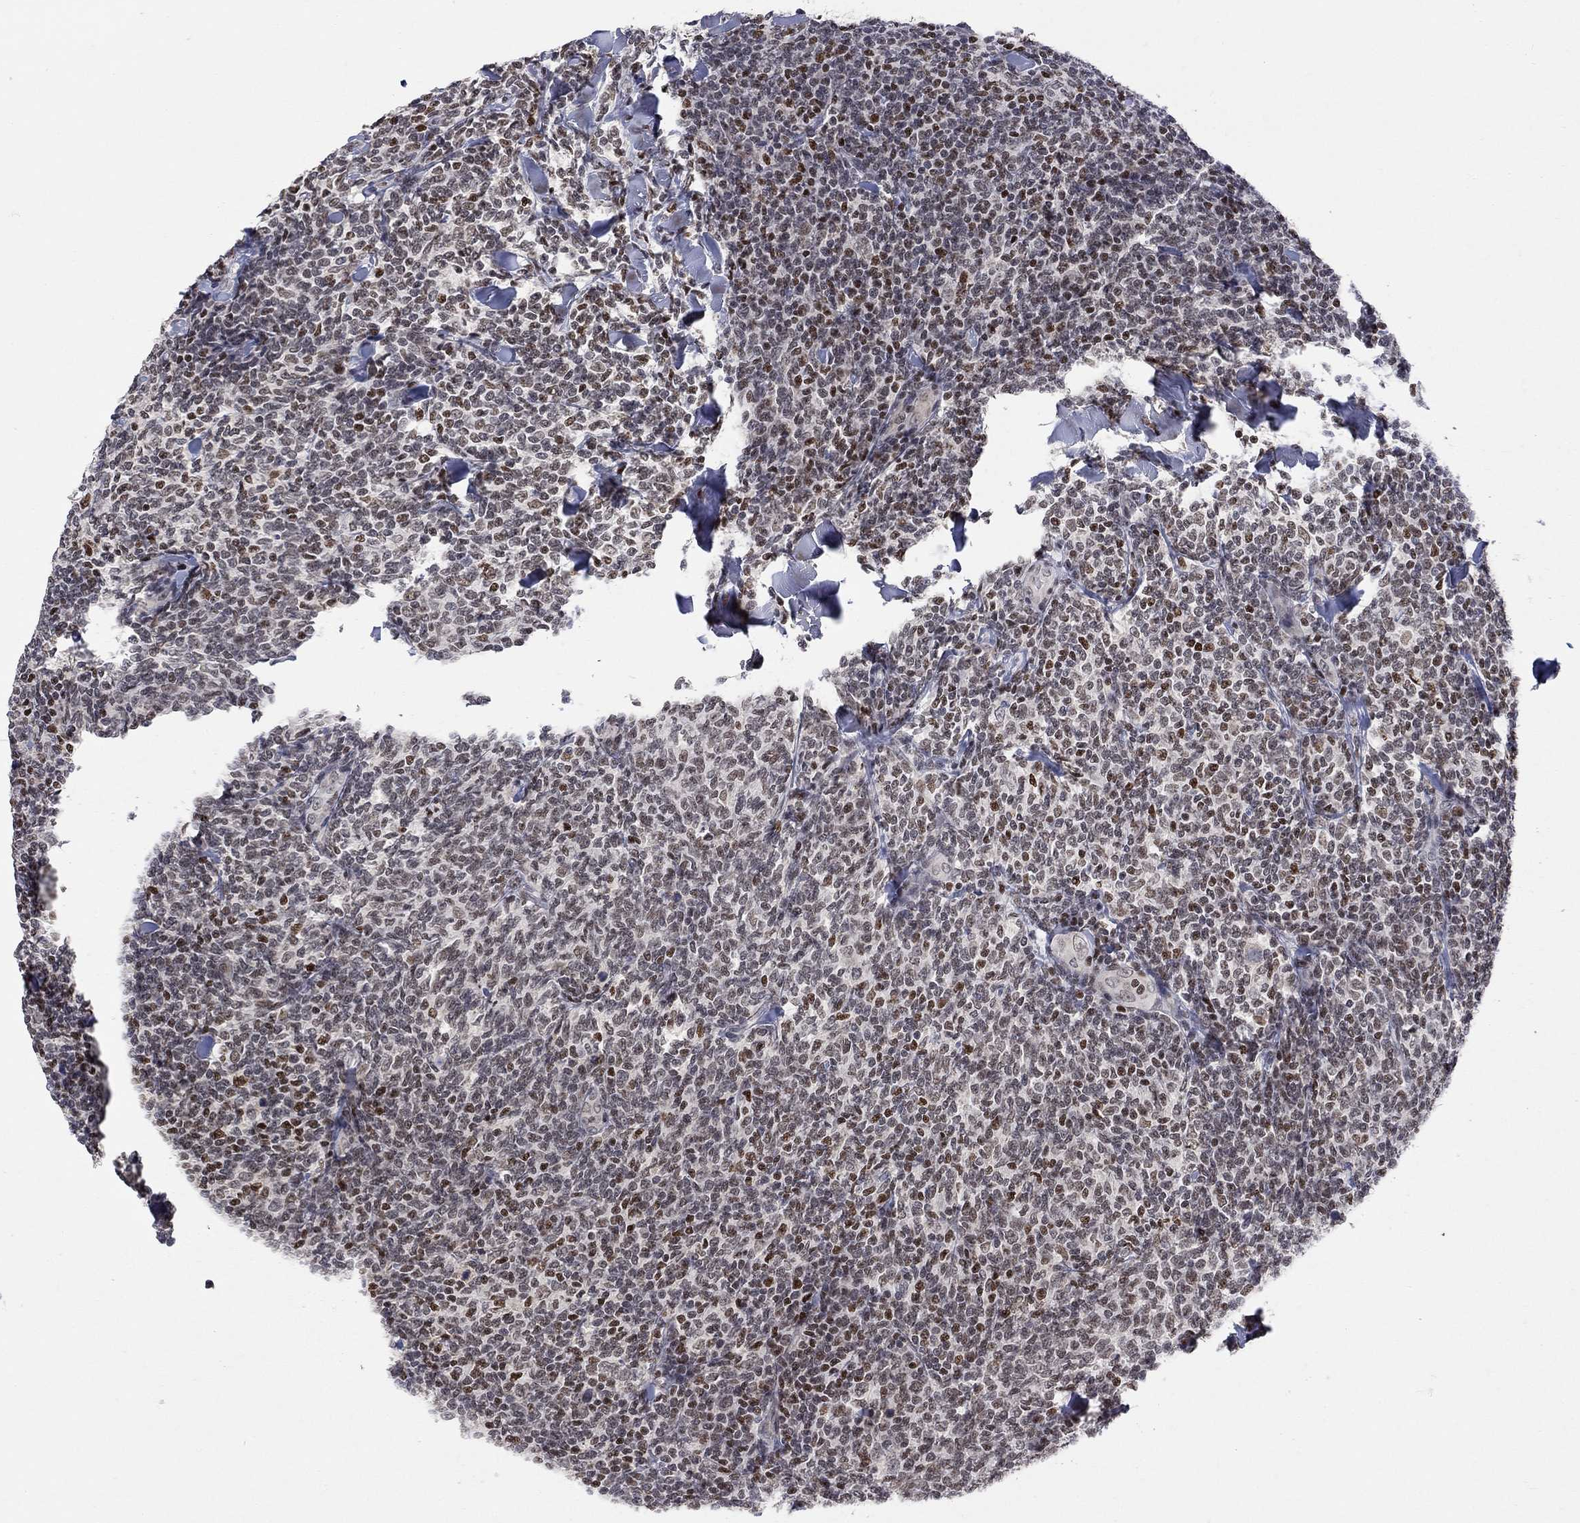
{"staining": {"intensity": "strong", "quantity": "<25%", "location": "nuclear"}, "tissue": "lymphoma", "cell_type": "Tumor cells", "image_type": "cancer", "snomed": [{"axis": "morphology", "description": "Malignant lymphoma, non-Hodgkin's type, Low grade"}, {"axis": "topography", "description": "Lymph node"}], "caption": "Strong nuclear expression for a protein is appreciated in approximately <25% of tumor cells of lymphoma using immunohistochemistry (IHC).", "gene": "KLF12", "patient": {"sex": "female", "age": 56}}